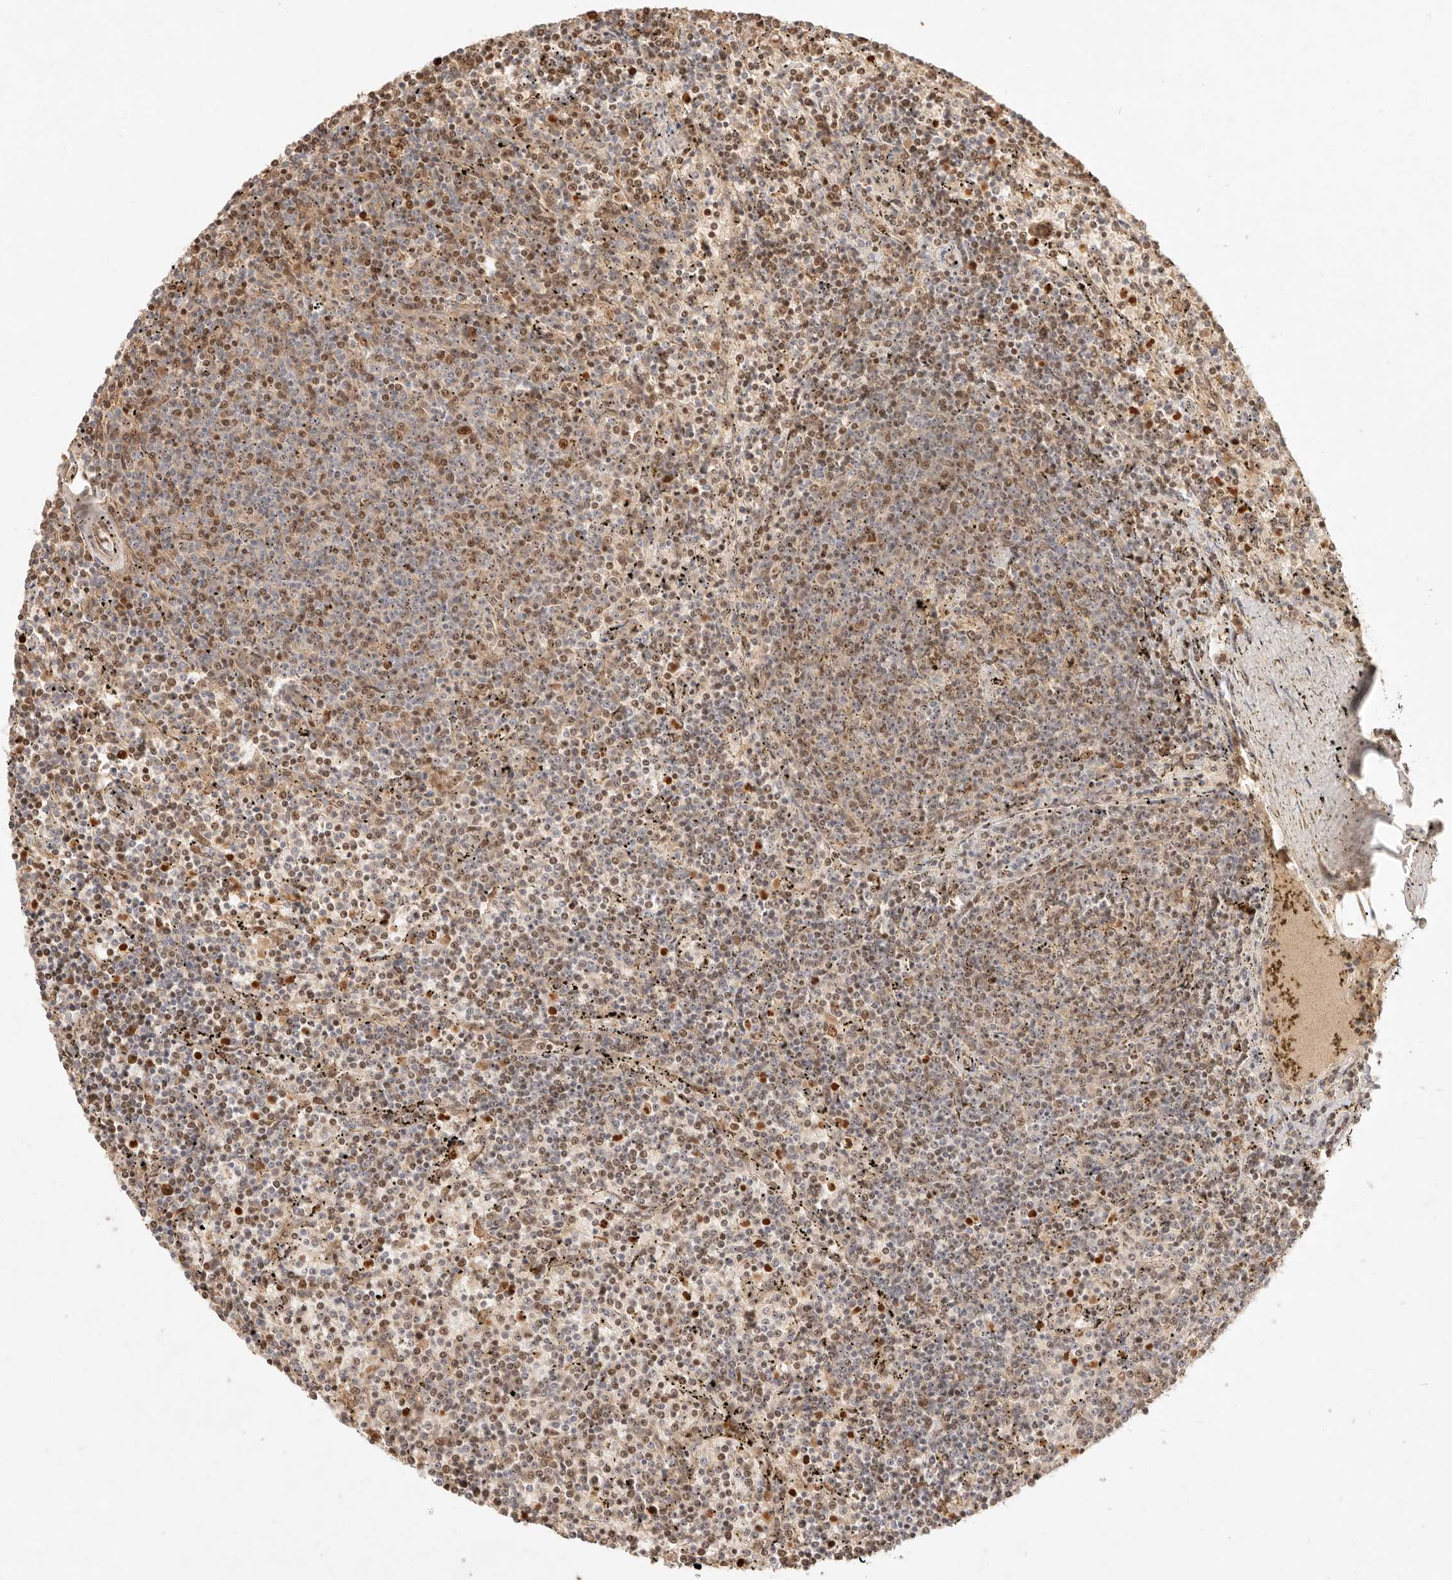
{"staining": {"intensity": "moderate", "quantity": ">75%", "location": "nuclear"}, "tissue": "lymphoma", "cell_type": "Tumor cells", "image_type": "cancer", "snomed": [{"axis": "morphology", "description": "Malignant lymphoma, non-Hodgkin's type, Low grade"}, {"axis": "topography", "description": "Spleen"}], "caption": "Protein expression analysis of human low-grade malignant lymphoma, non-Hodgkin's type reveals moderate nuclear expression in about >75% of tumor cells.", "gene": "MEP1A", "patient": {"sex": "female", "age": 50}}